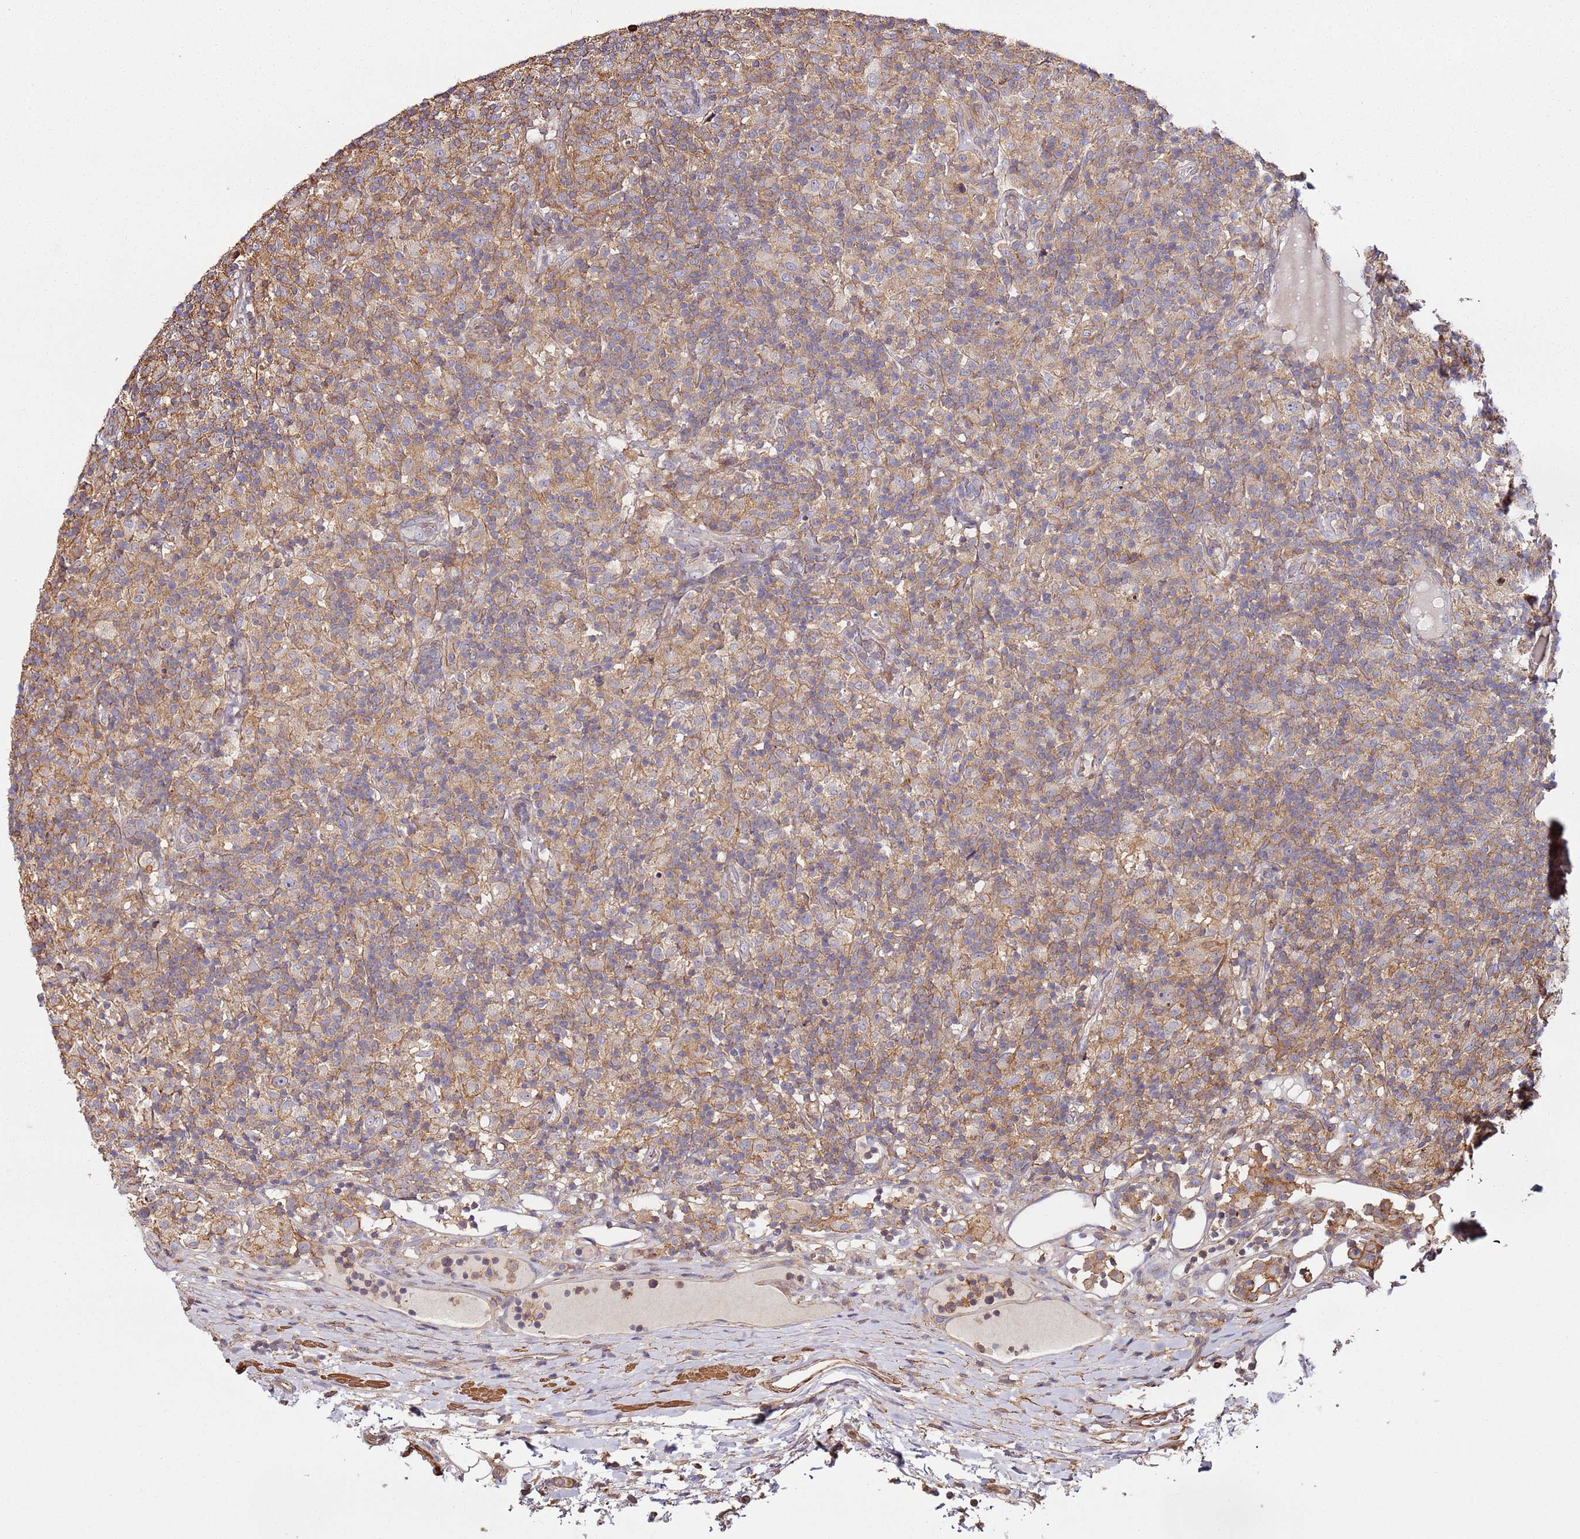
{"staining": {"intensity": "negative", "quantity": "none", "location": "none"}, "tissue": "lymphoma", "cell_type": "Tumor cells", "image_type": "cancer", "snomed": [{"axis": "morphology", "description": "Hodgkin's disease, NOS"}, {"axis": "topography", "description": "Lymph node"}], "caption": "Immunohistochemistry histopathology image of neoplastic tissue: lymphoma stained with DAB (3,3'-diaminobenzidine) demonstrates no significant protein staining in tumor cells. (DAB immunohistochemistry, high magnification).", "gene": "CYP2U1", "patient": {"sex": "male", "age": 70}}